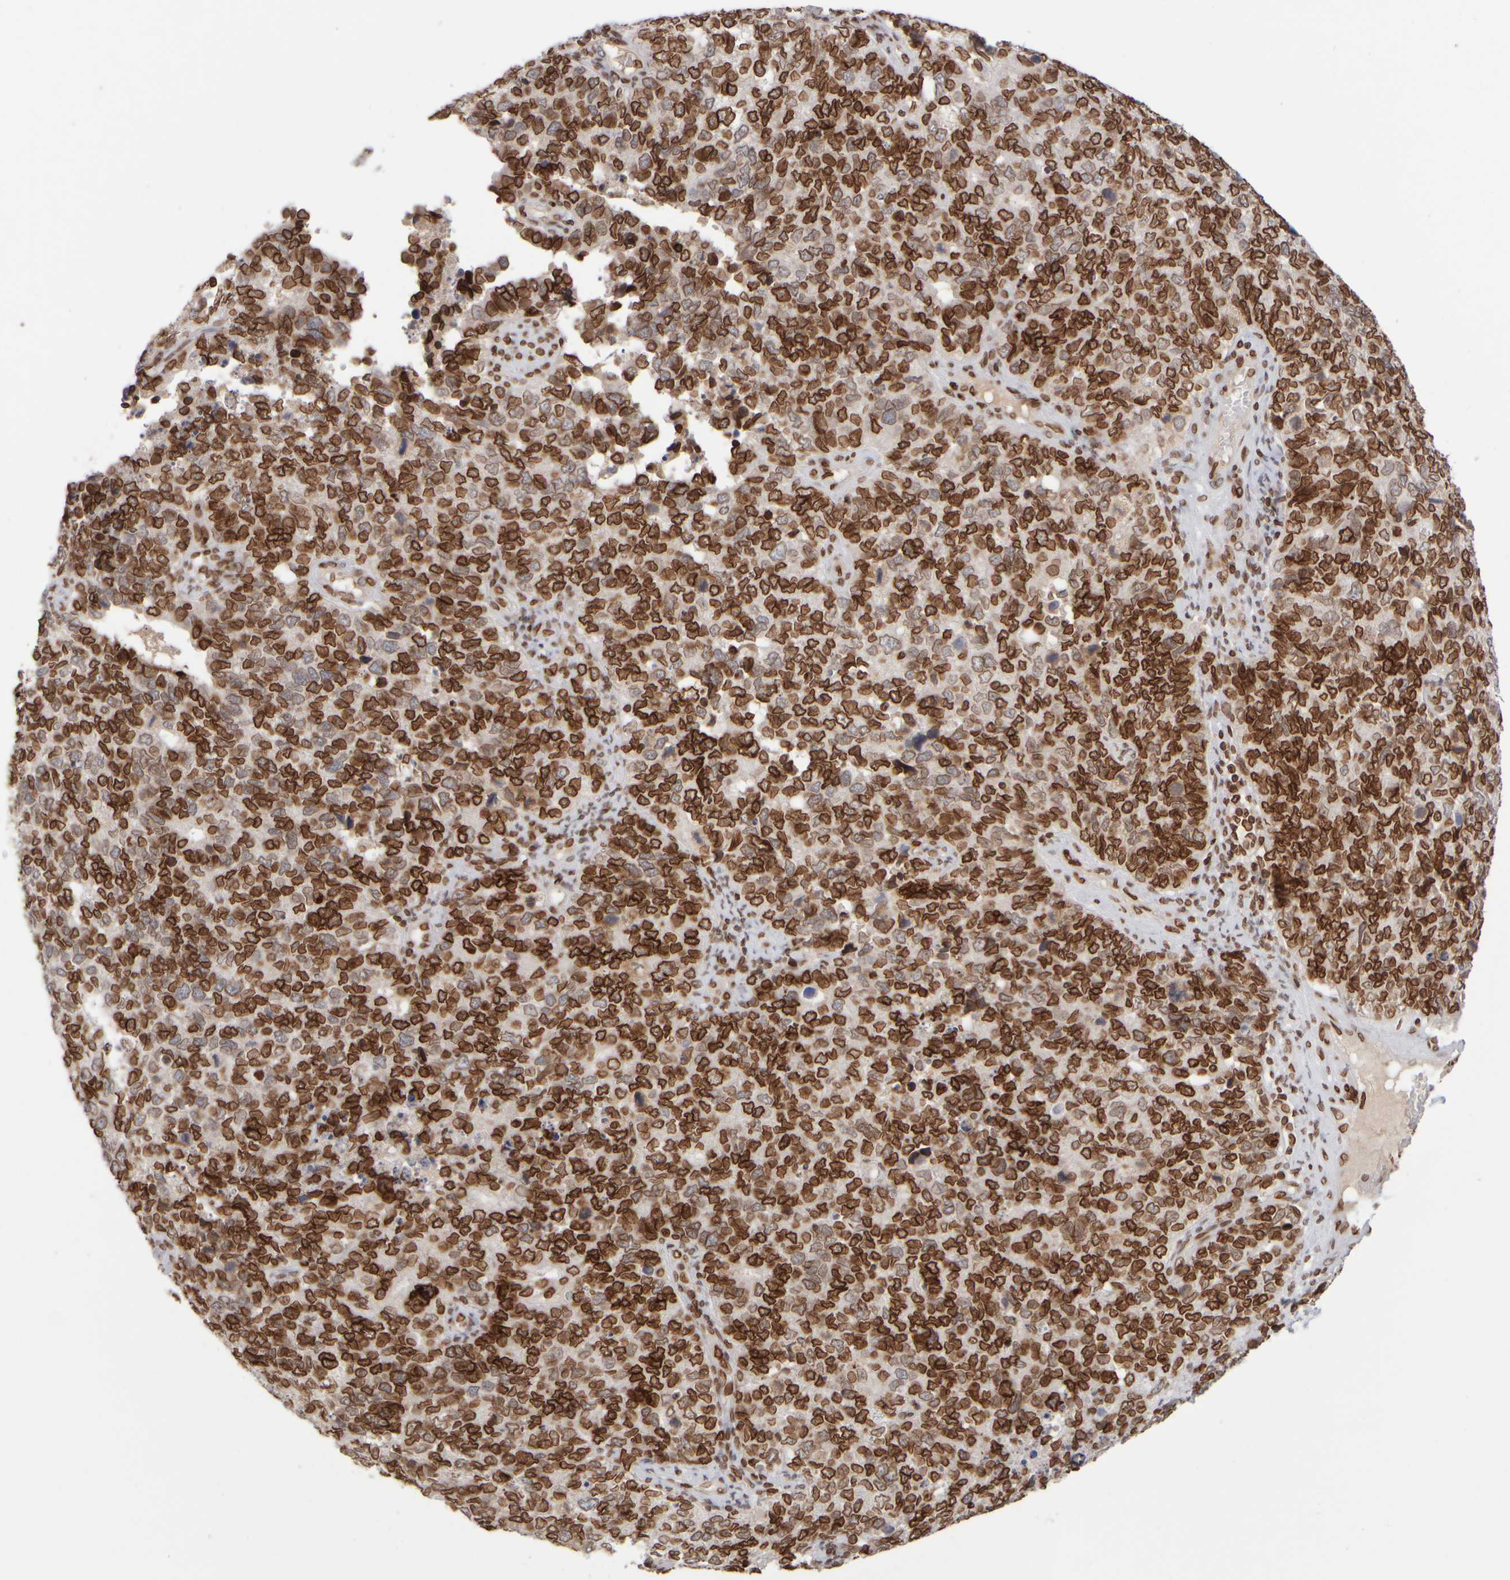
{"staining": {"intensity": "strong", "quantity": ">75%", "location": "cytoplasmic/membranous,nuclear"}, "tissue": "cervical cancer", "cell_type": "Tumor cells", "image_type": "cancer", "snomed": [{"axis": "morphology", "description": "Squamous cell carcinoma, NOS"}, {"axis": "topography", "description": "Cervix"}], "caption": "Immunohistochemistry (IHC) image of cervical squamous cell carcinoma stained for a protein (brown), which exhibits high levels of strong cytoplasmic/membranous and nuclear expression in about >75% of tumor cells.", "gene": "ZC3HC1", "patient": {"sex": "female", "age": 63}}